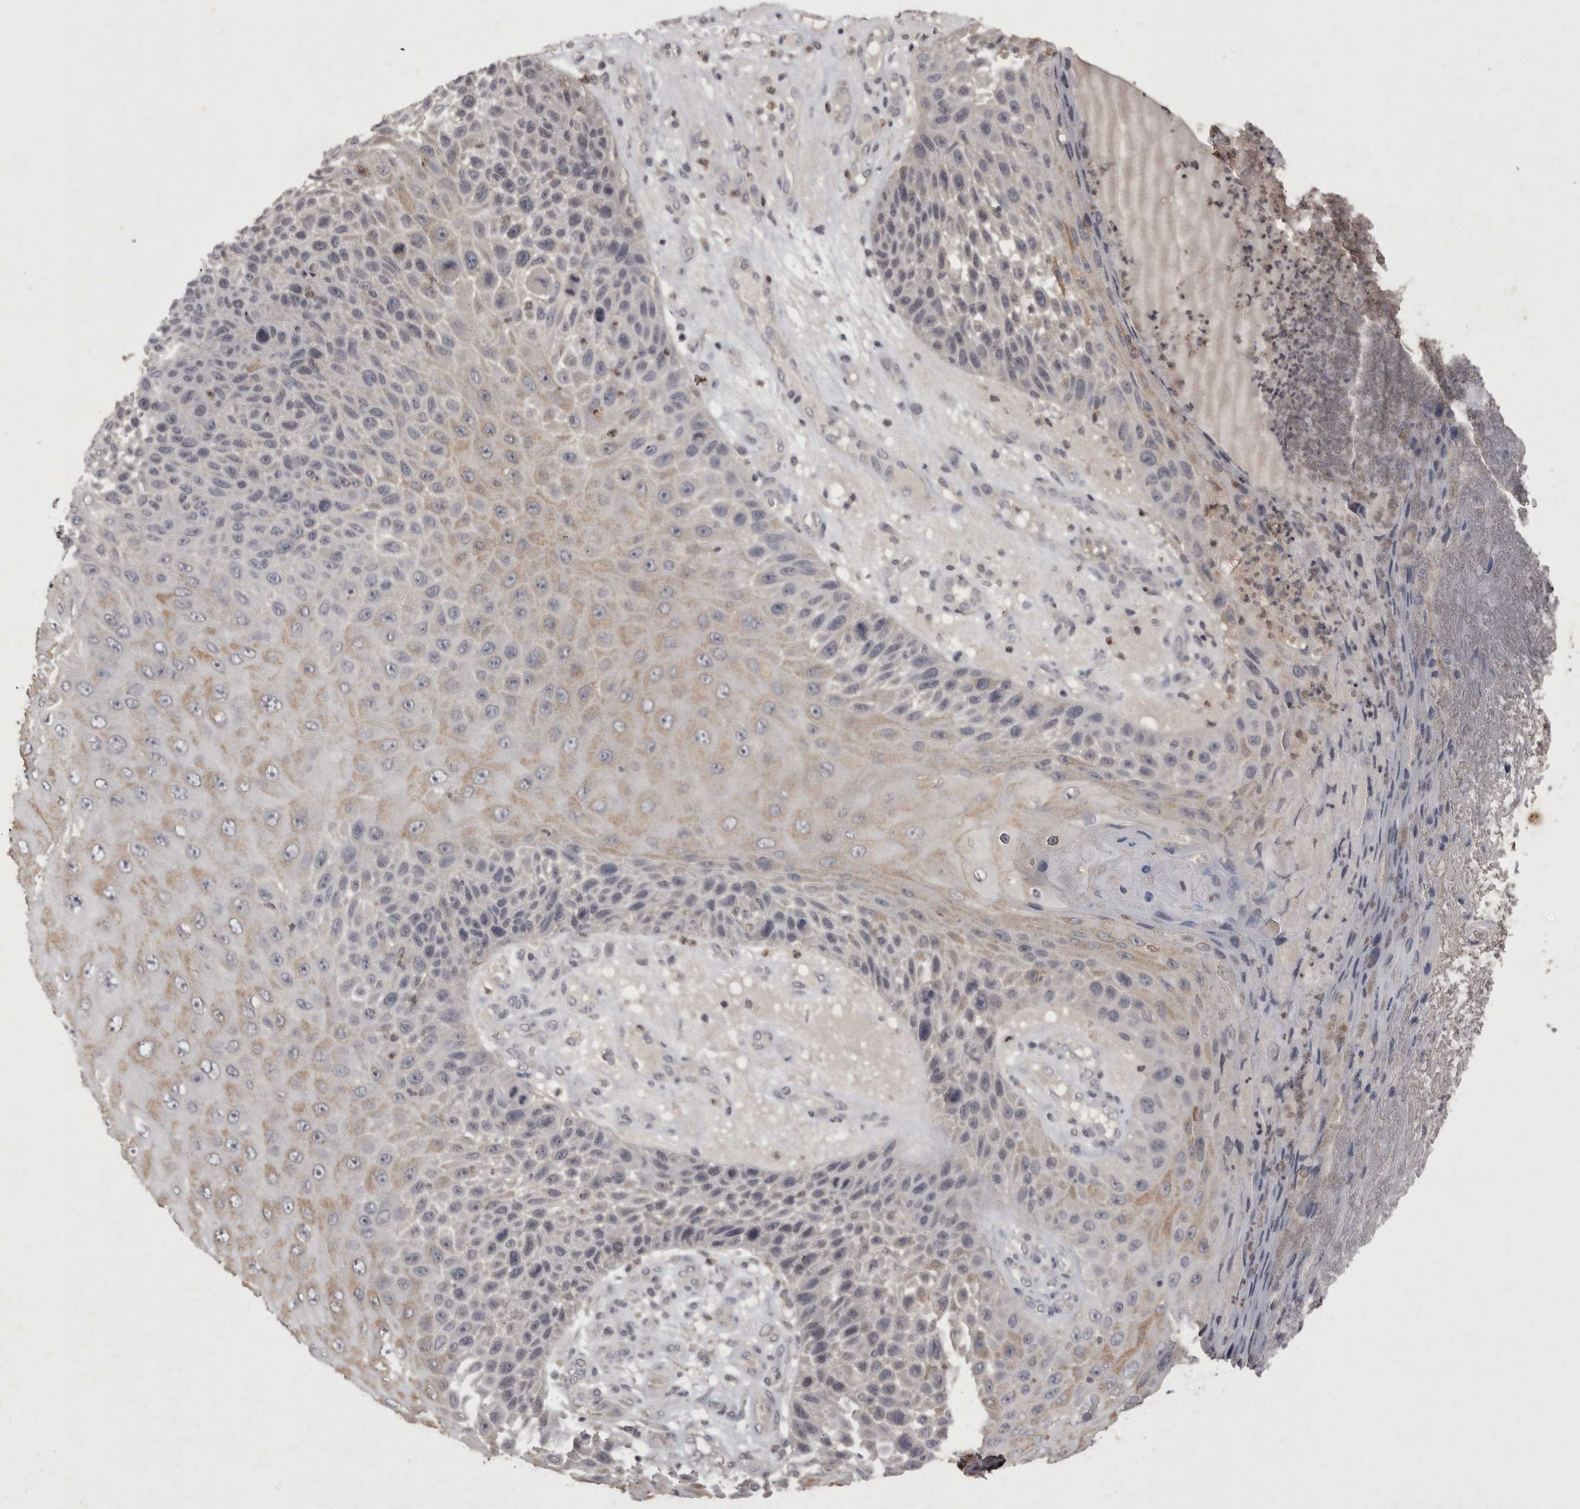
{"staining": {"intensity": "weak", "quantity": "25%-75%", "location": "cytoplasmic/membranous"}, "tissue": "skin cancer", "cell_type": "Tumor cells", "image_type": "cancer", "snomed": [{"axis": "morphology", "description": "Squamous cell carcinoma, NOS"}, {"axis": "topography", "description": "Skin"}], "caption": "High-magnification brightfield microscopy of skin squamous cell carcinoma stained with DAB (3,3'-diaminobenzidine) (brown) and counterstained with hematoxylin (blue). tumor cells exhibit weak cytoplasmic/membranous expression is appreciated in approximately25%-75% of cells.", "gene": "APLNR", "patient": {"sex": "female", "age": 88}}